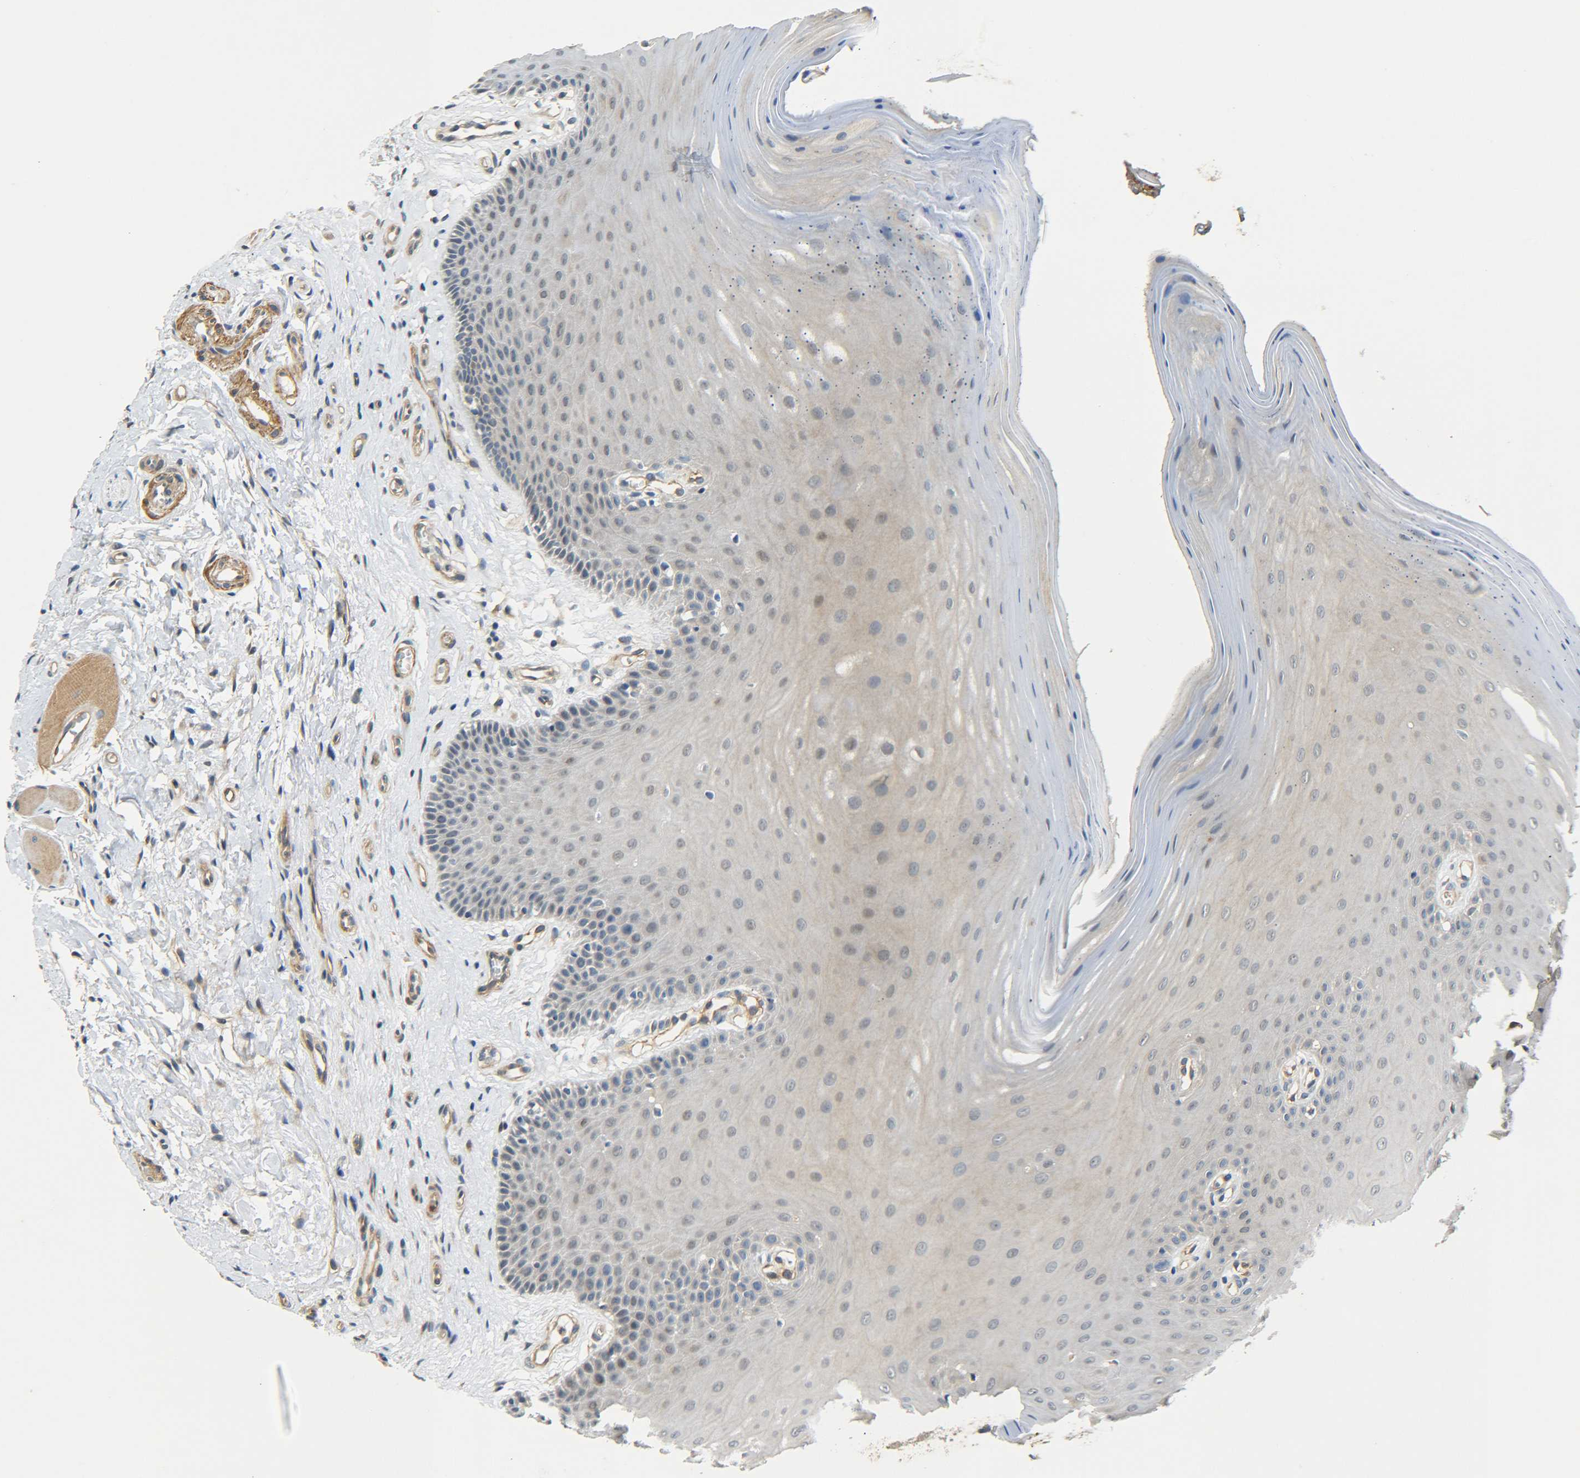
{"staining": {"intensity": "moderate", "quantity": "<25%", "location": "cytoplasmic/membranous,nuclear"}, "tissue": "oral mucosa", "cell_type": "Squamous epithelial cells", "image_type": "normal", "snomed": [{"axis": "morphology", "description": "Normal tissue, NOS"}, {"axis": "topography", "description": "Skeletal muscle"}, {"axis": "topography", "description": "Oral tissue"}], "caption": "Protein expression analysis of unremarkable human oral mucosa reveals moderate cytoplasmic/membranous,nuclear positivity in approximately <25% of squamous epithelial cells.", "gene": "MEIS1", "patient": {"sex": "male", "age": 58}}